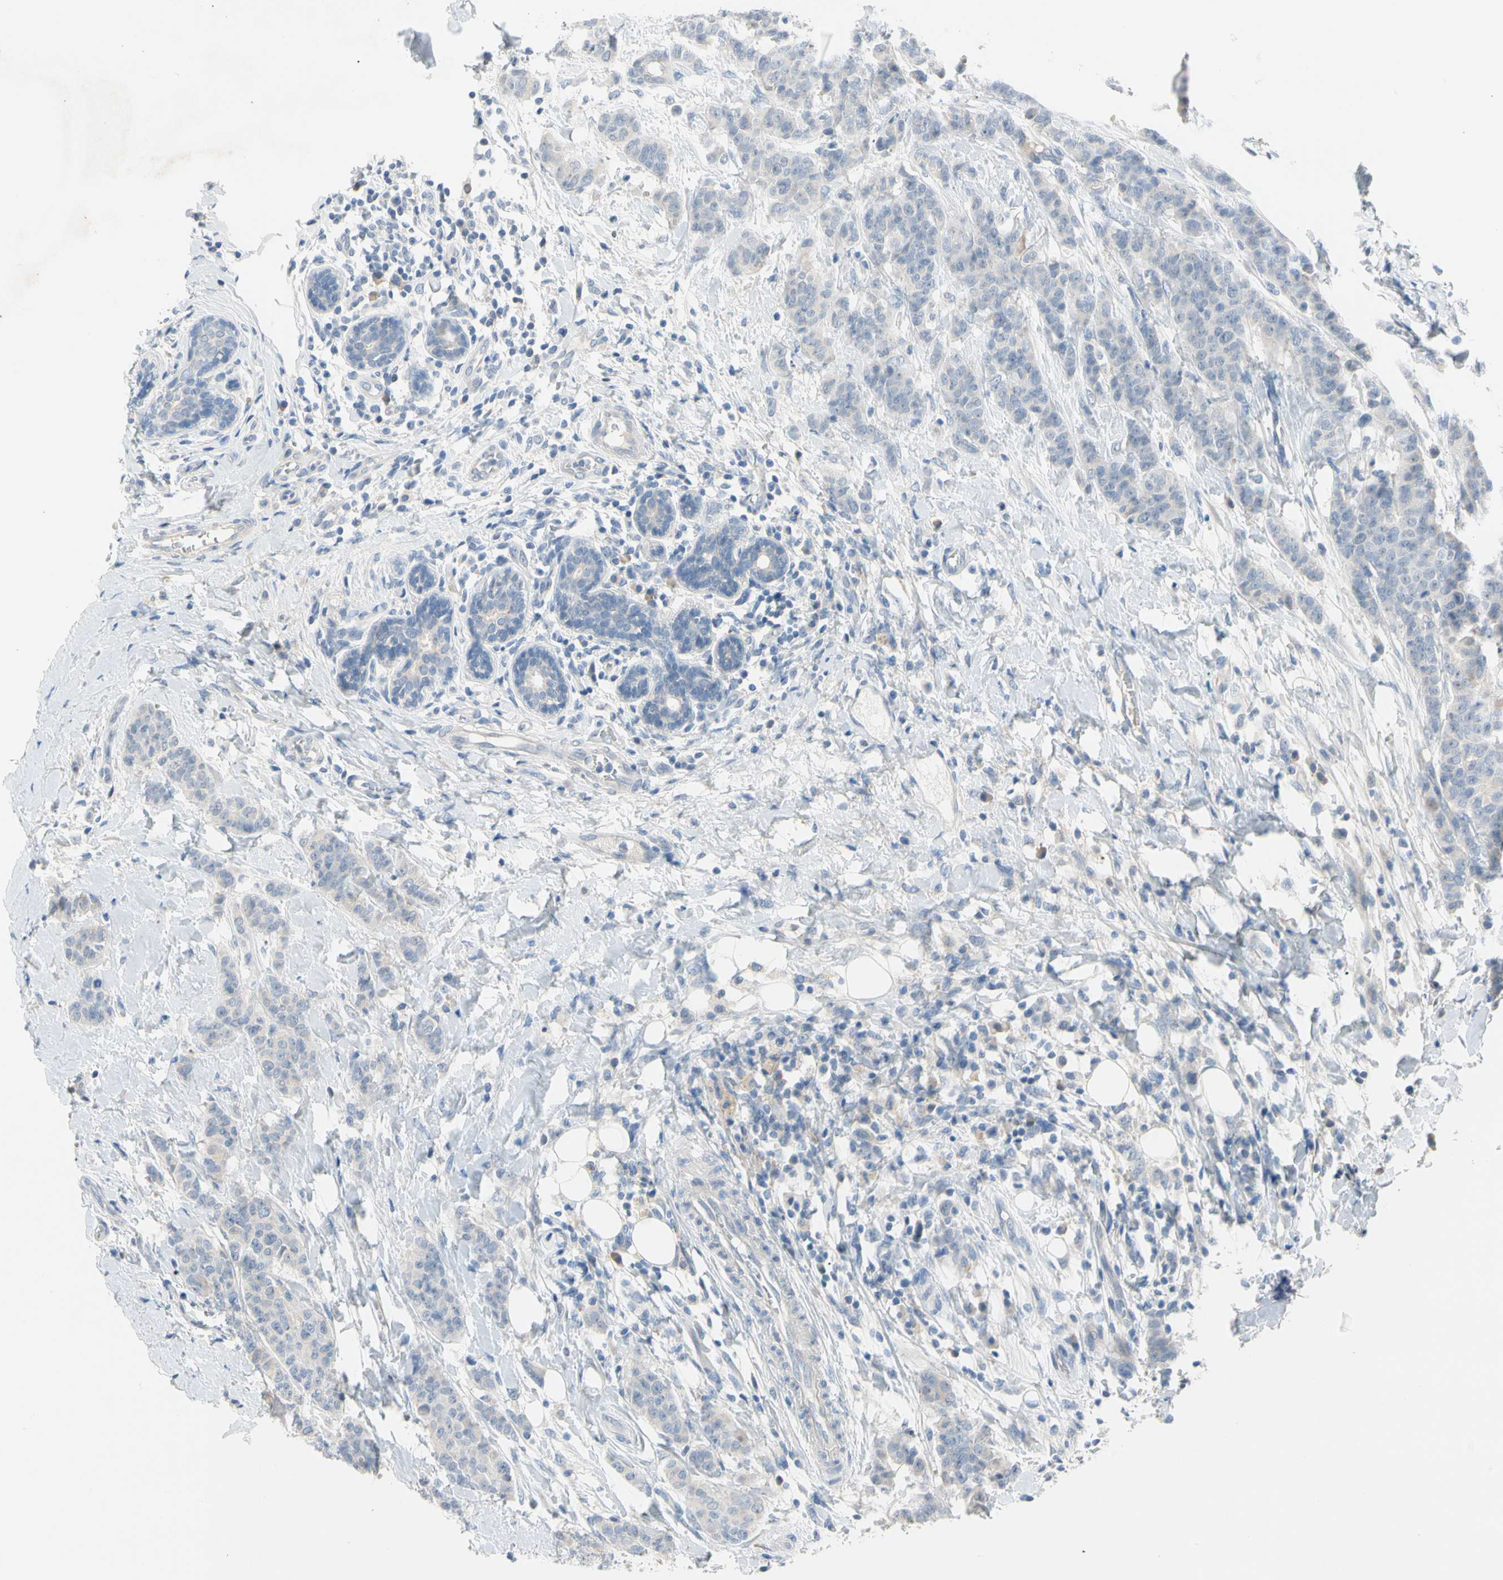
{"staining": {"intensity": "negative", "quantity": "none", "location": "none"}, "tissue": "breast cancer", "cell_type": "Tumor cells", "image_type": "cancer", "snomed": [{"axis": "morphology", "description": "Duct carcinoma"}, {"axis": "topography", "description": "Breast"}], "caption": "DAB immunohistochemical staining of human breast cancer exhibits no significant positivity in tumor cells. (Brightfield microscopy of DAB immunohistochemistry at high magnification).", "gene": "MARK1", "patient": {"sex": "female", "age": 40}}